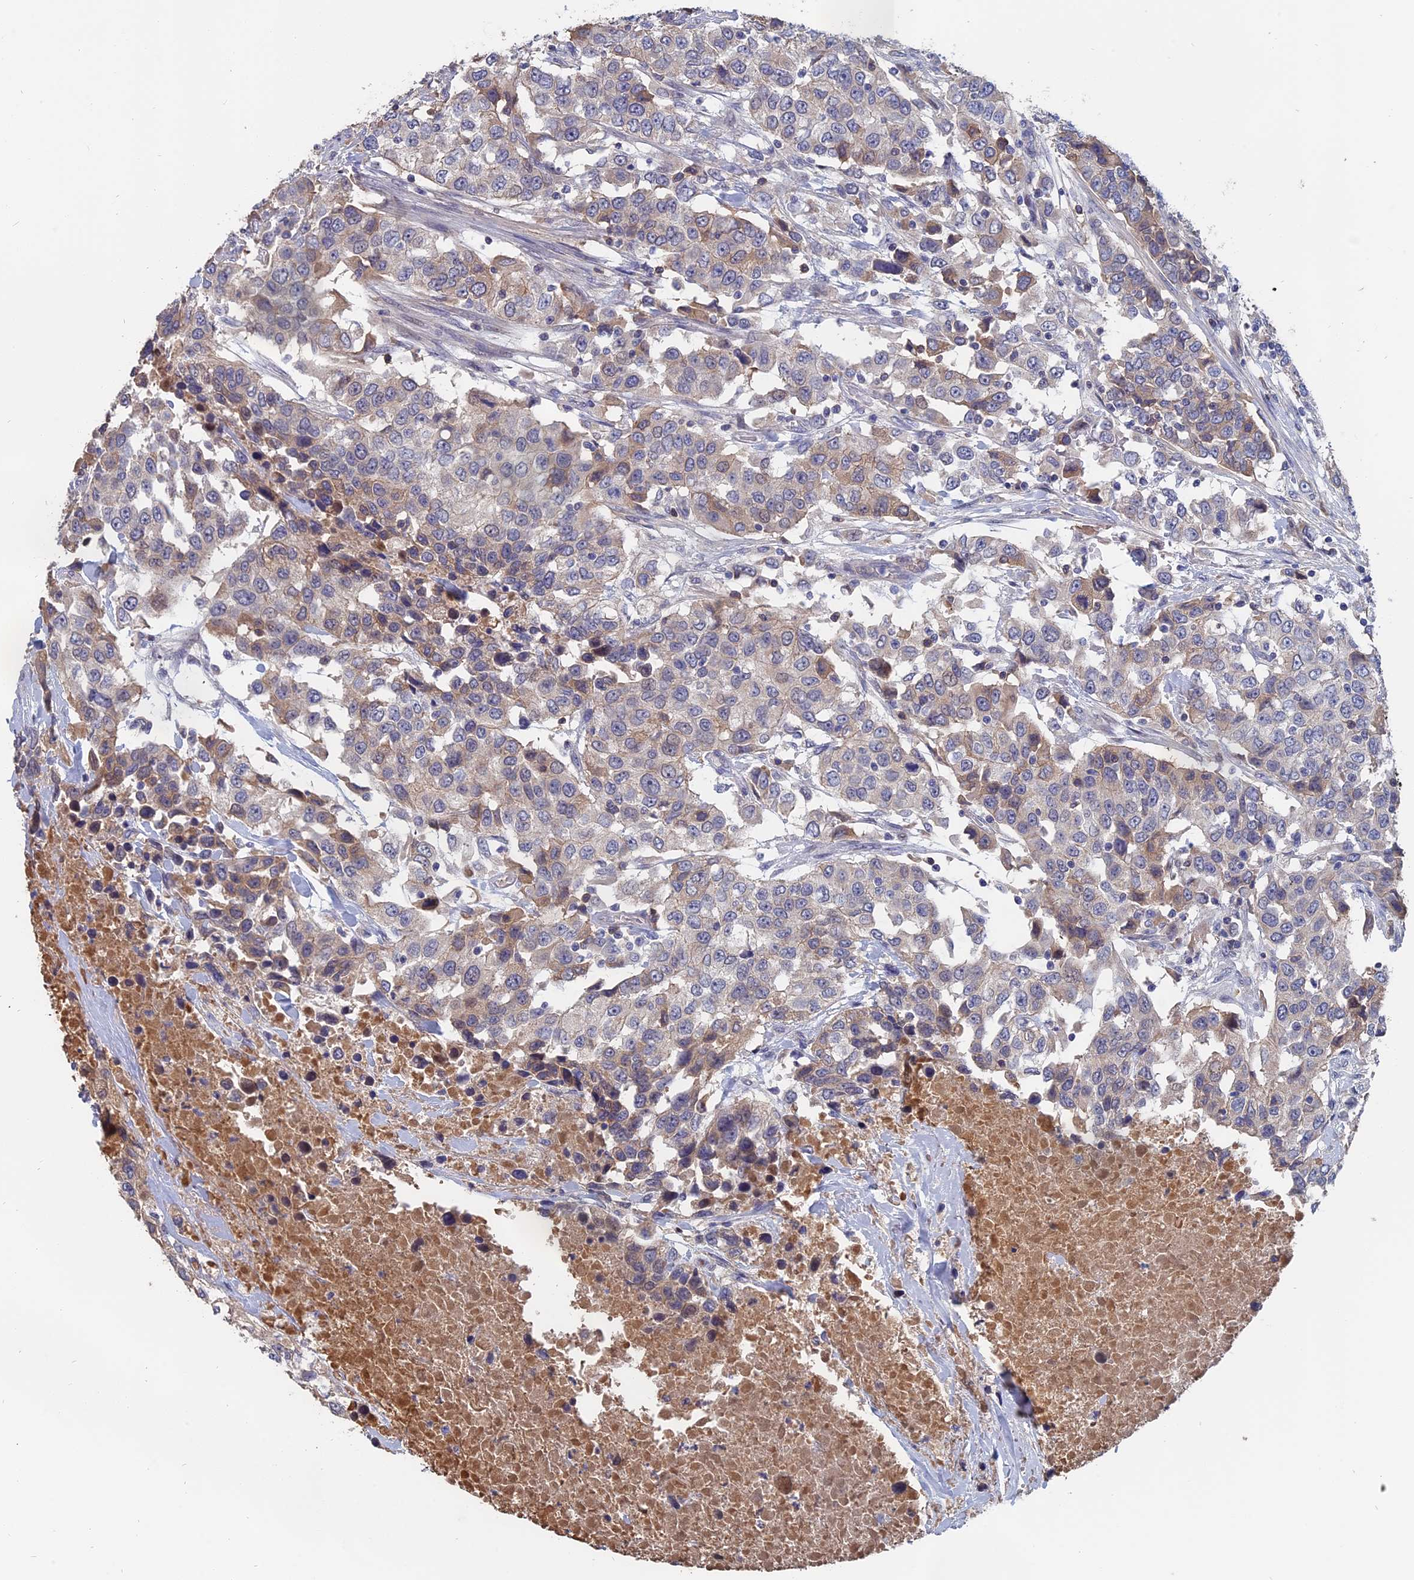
{"staining": {"intensity": "weak", "quantity": "25%-75%", "location": "cytoplasmic/membranous"}, "tissue": "urothelial cancer", "cell_type": "Tumor cells", "image_type": "cancer", "snomed": [{"axis": "morphology", "description": "Urothelial carcinoma, High grade"}, {"axis": "topography", "description": "Urinary bladder"}], "caption": "Human urothelial cancer stained for a protein (brown) displays weak cytoplasmic/membranous positive staining in approximately 25%-75% of tumor cells.", "gene": "SLC33A1", "patient": {"sex": "female", "age": 80}}